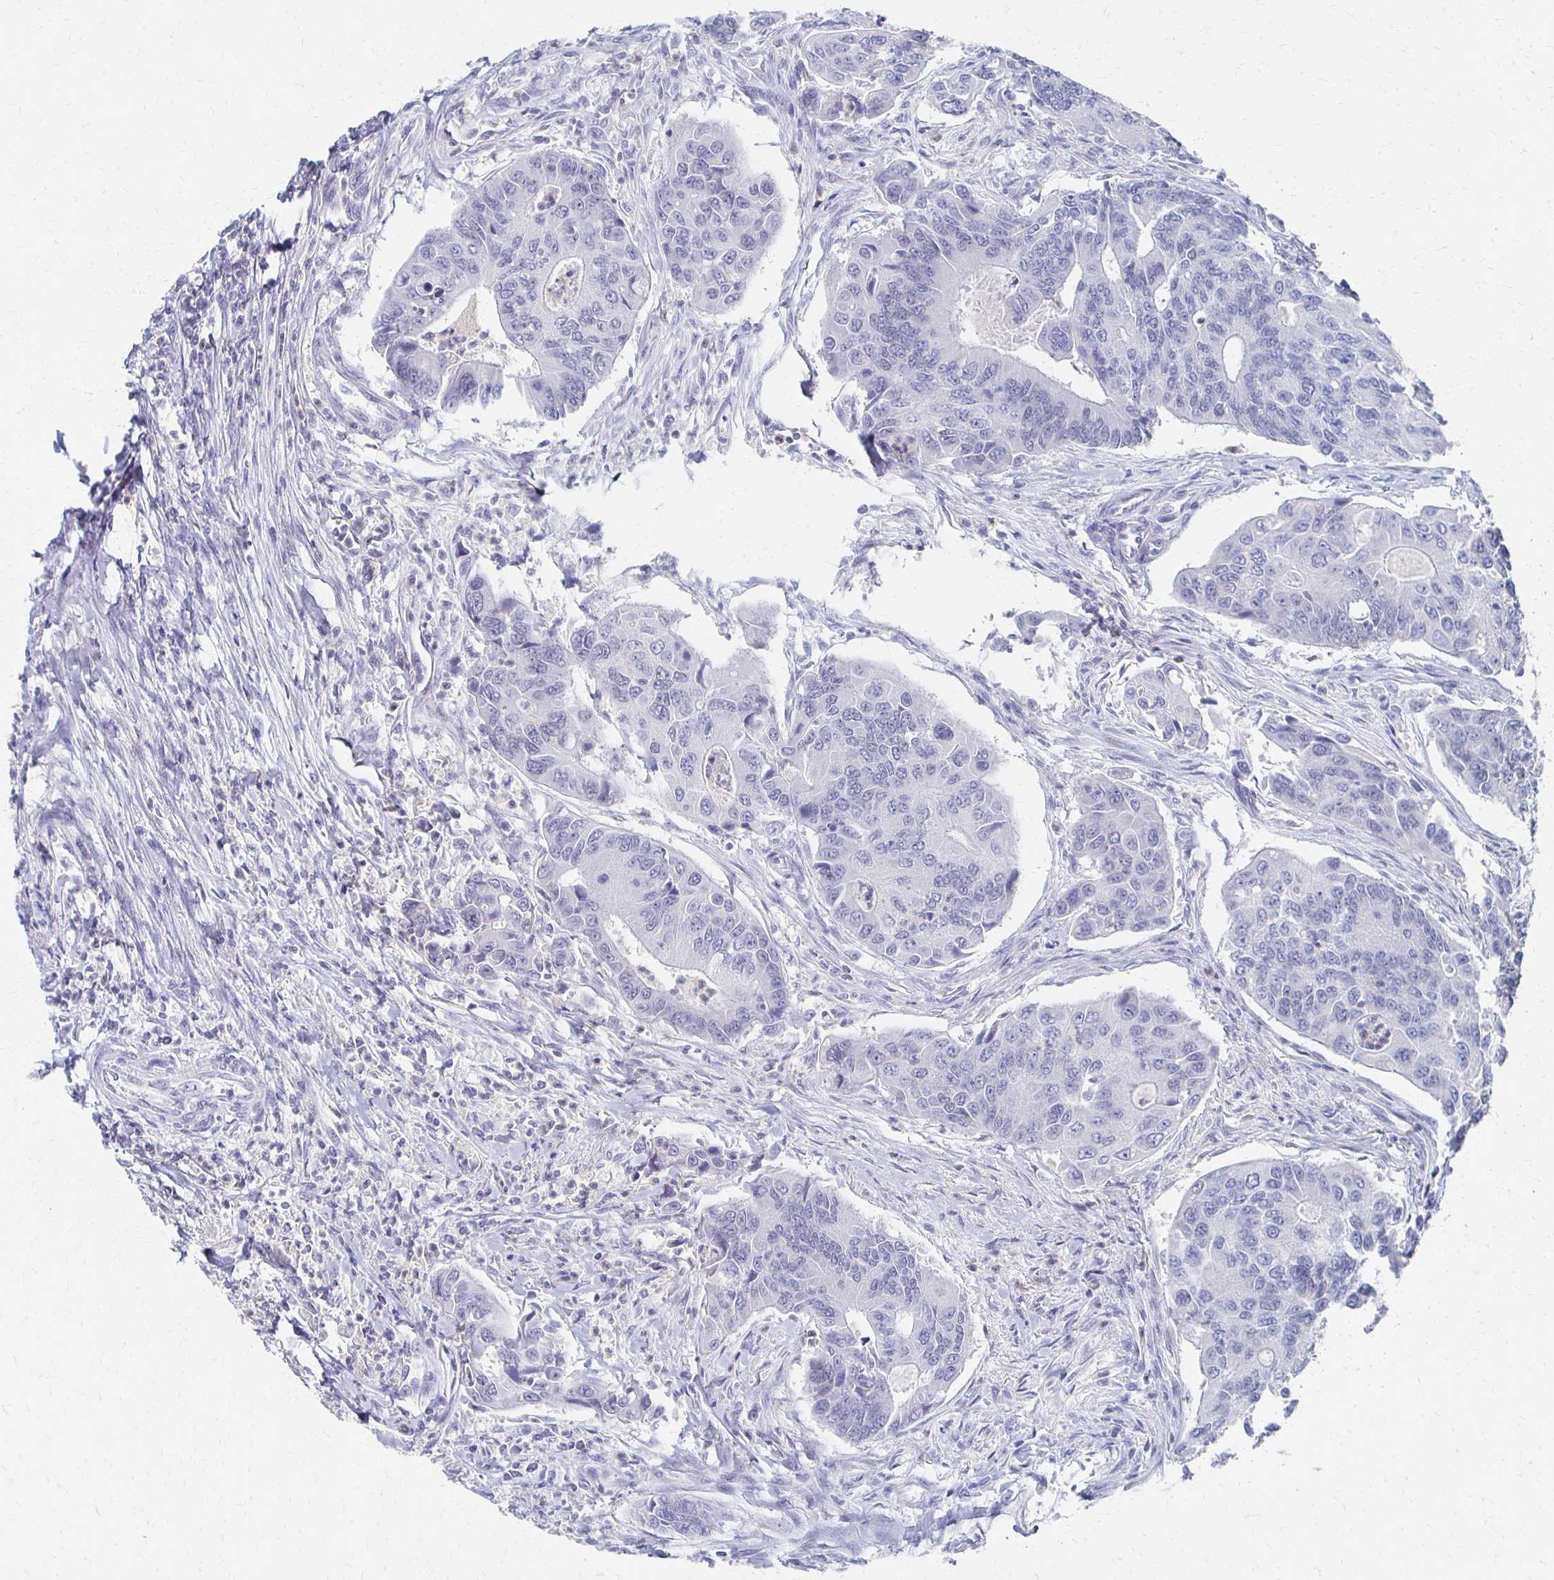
{"staining": {"intensity": "negative", "quantity": "none", "location": "none"}, "tissue": "colorectal cancer", "cell_type": "Tumor cells", "image_type": "cancer", "snomed": [{"axis": "morphology", "description": "Adenocarcinoma, NOS"}, {"axis": "topography", "description": "Colon"}], "caption": "DAB (3,3'-diaminobenzidine) immunohistochemical staining of colorectal cancer (adenocarcinoma) demonstrates no significant staining in tumor cells.", "gene": "CXCR2", "patient": {"sex": "female", "age": 67}}